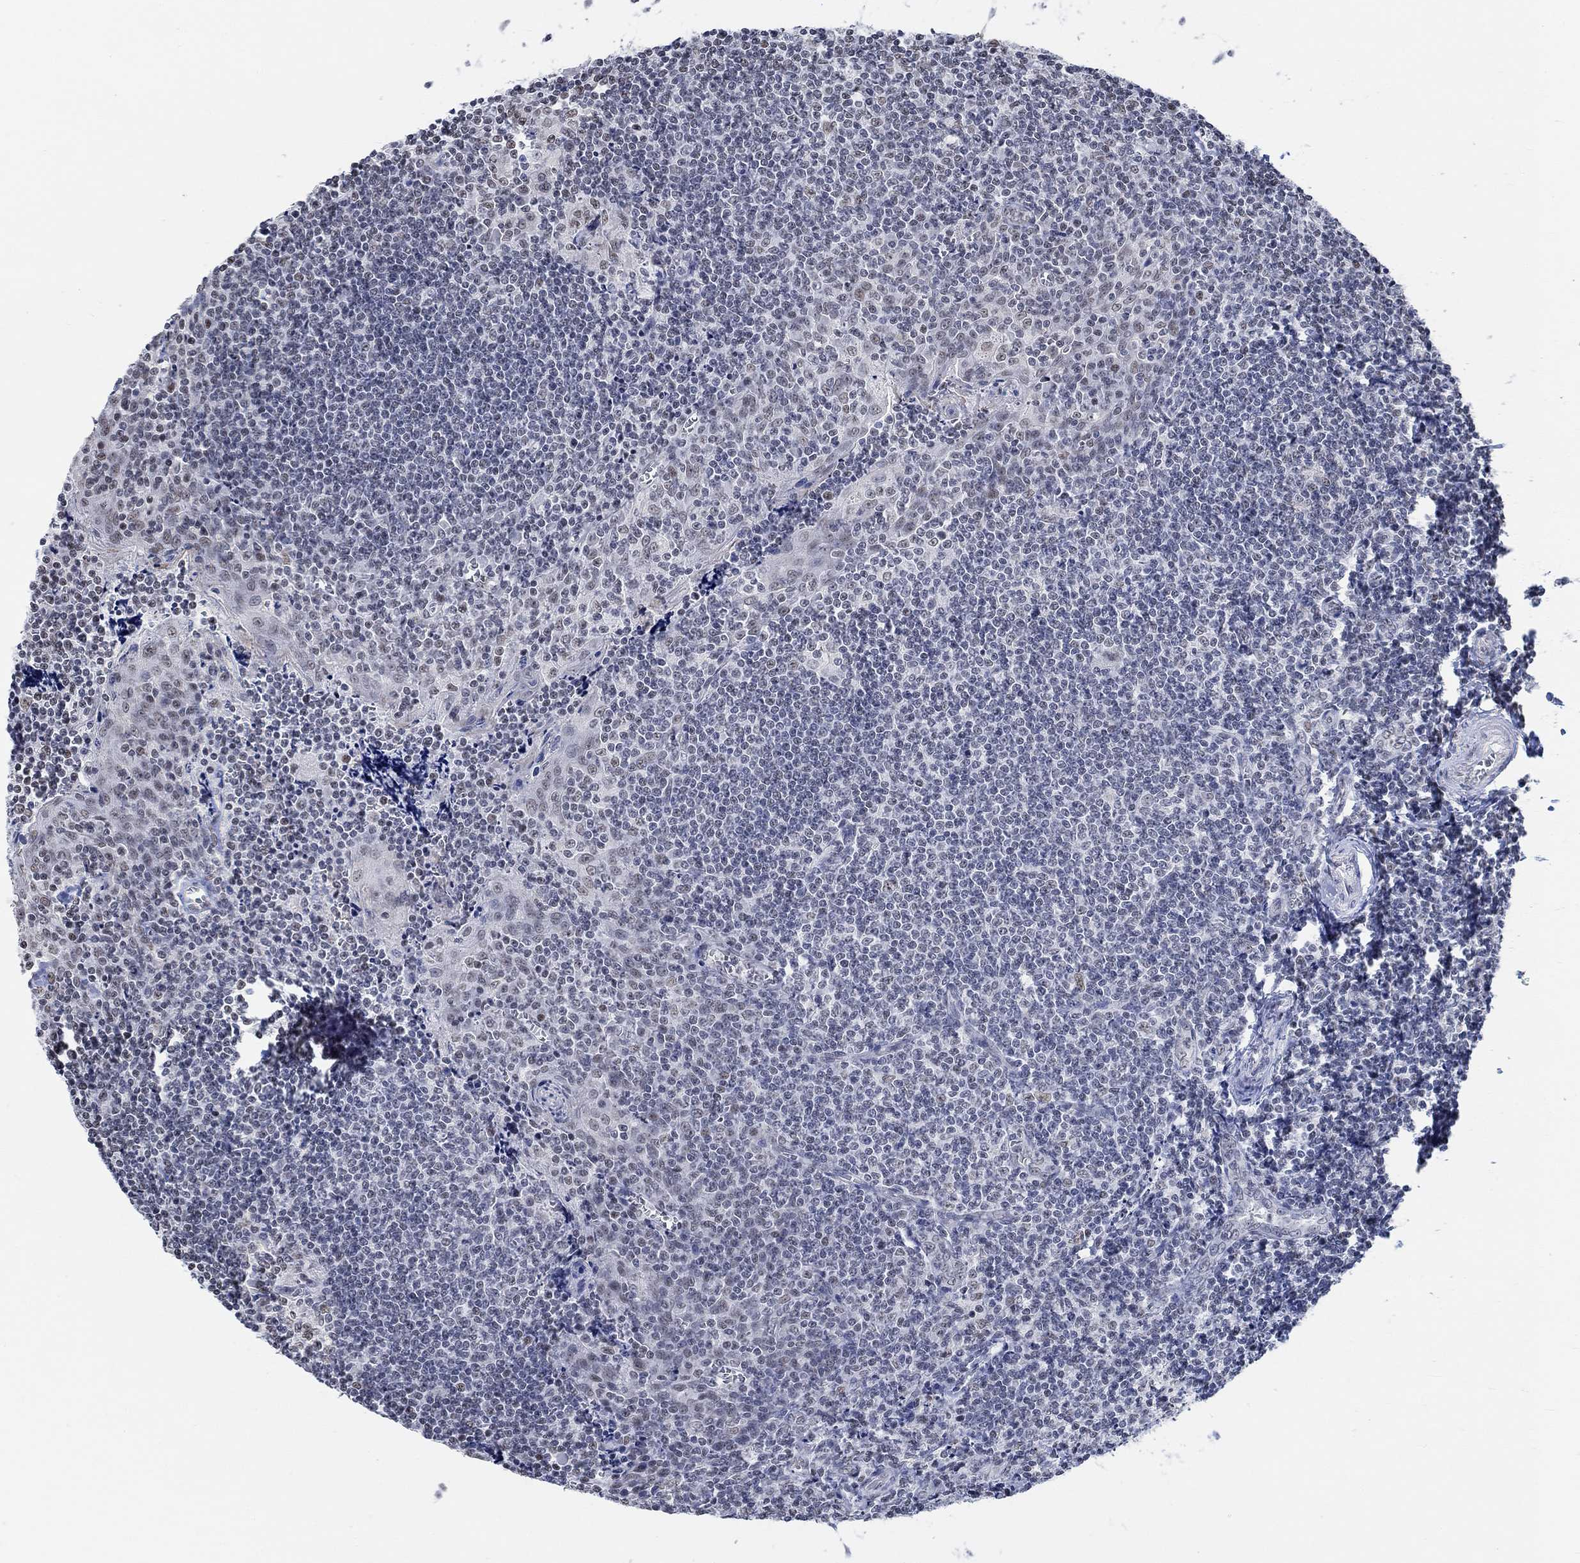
{"staining": {"intensity": "negative", "quantity": "none", "location": "none"}, "tissue": "tonsil", "cell_type": "Germinal center cells", "image_type": "normal", "snomed": [{"axis": "morphology", "description": "Normal tissue, NOS"}, {"axis": "morphology", "description": "Inflammation, NOS"}, {"axis": "topography", "description": "Tonsil"}], "caption": "Normal tonsil was stained to show a protein in brown. There is no significant positivity in germinal center cells. (DAB (3,3'-diaminobenzidine) immunohistochemistry (IHC) visualized using brightfield microscopy, high magnification).", "gene": "KCNH8", "patient": {"sex": "female", "age": 31}}